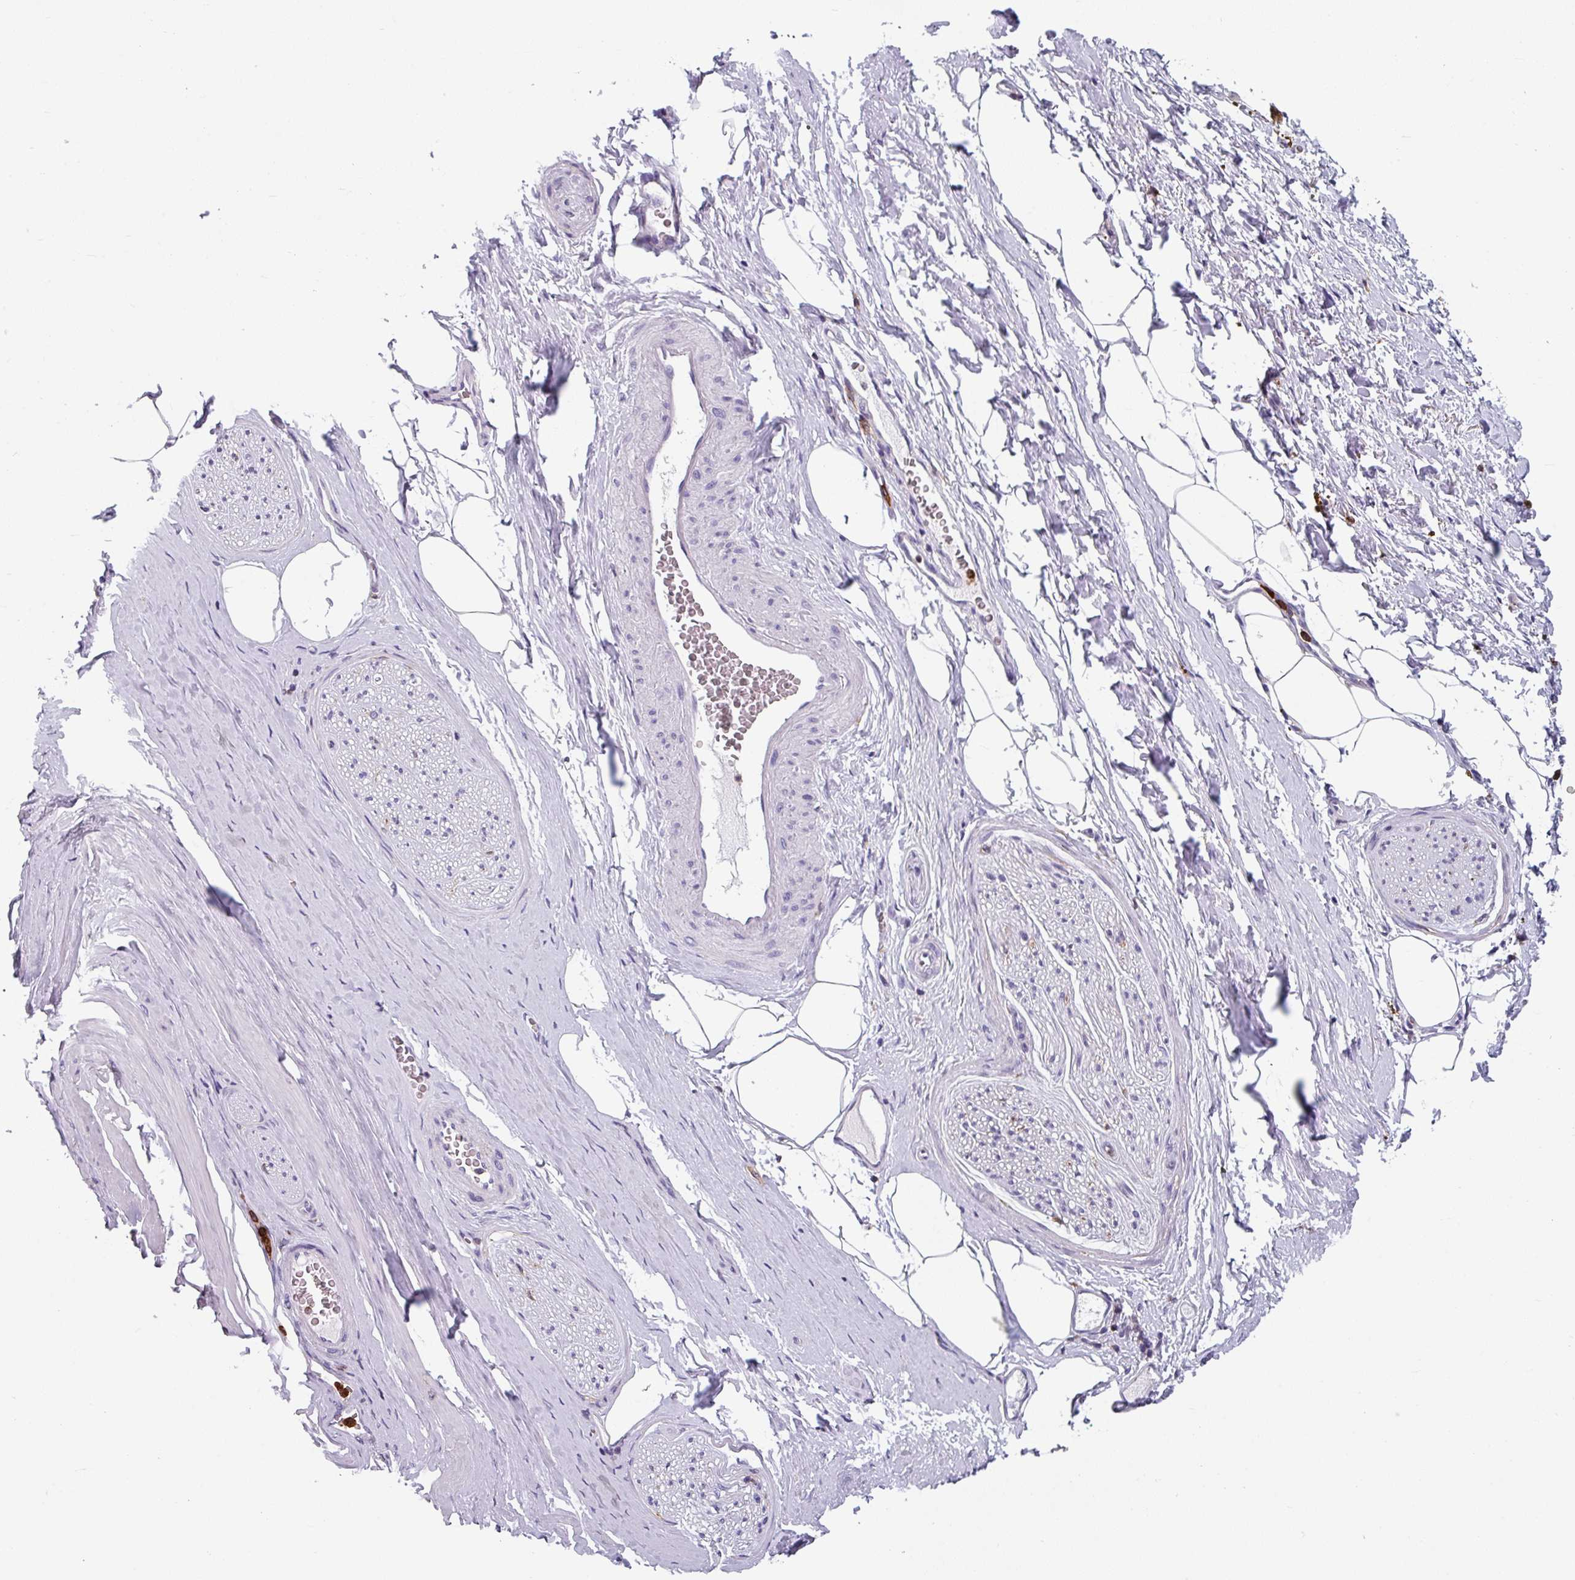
{"staining": {"intensity": "negative", "quantity": "none", "location": "none"}, "tissue": "adipose tissue", "cell_type": "Adipocytes", "image_type": "normal", "snomed": [{"axis": "morphology", "description": "Normal tissue, NOS"}, {"axis": "morphology", "description": "Adenocarcinoma, High grade"}, {"axis": "topography", "description": "Prostate"}, {"axis": "topography", "description": "Peripheral nerve tissue"}], "caption": "DAB (3,3'-diaminobenzidine) immunohistochemical staining of benign human adipose tissue demonstrates no significant expression in adipocytes.", "gene": "EXOSC5", "patient": {"sex": "male", "age": 68}}